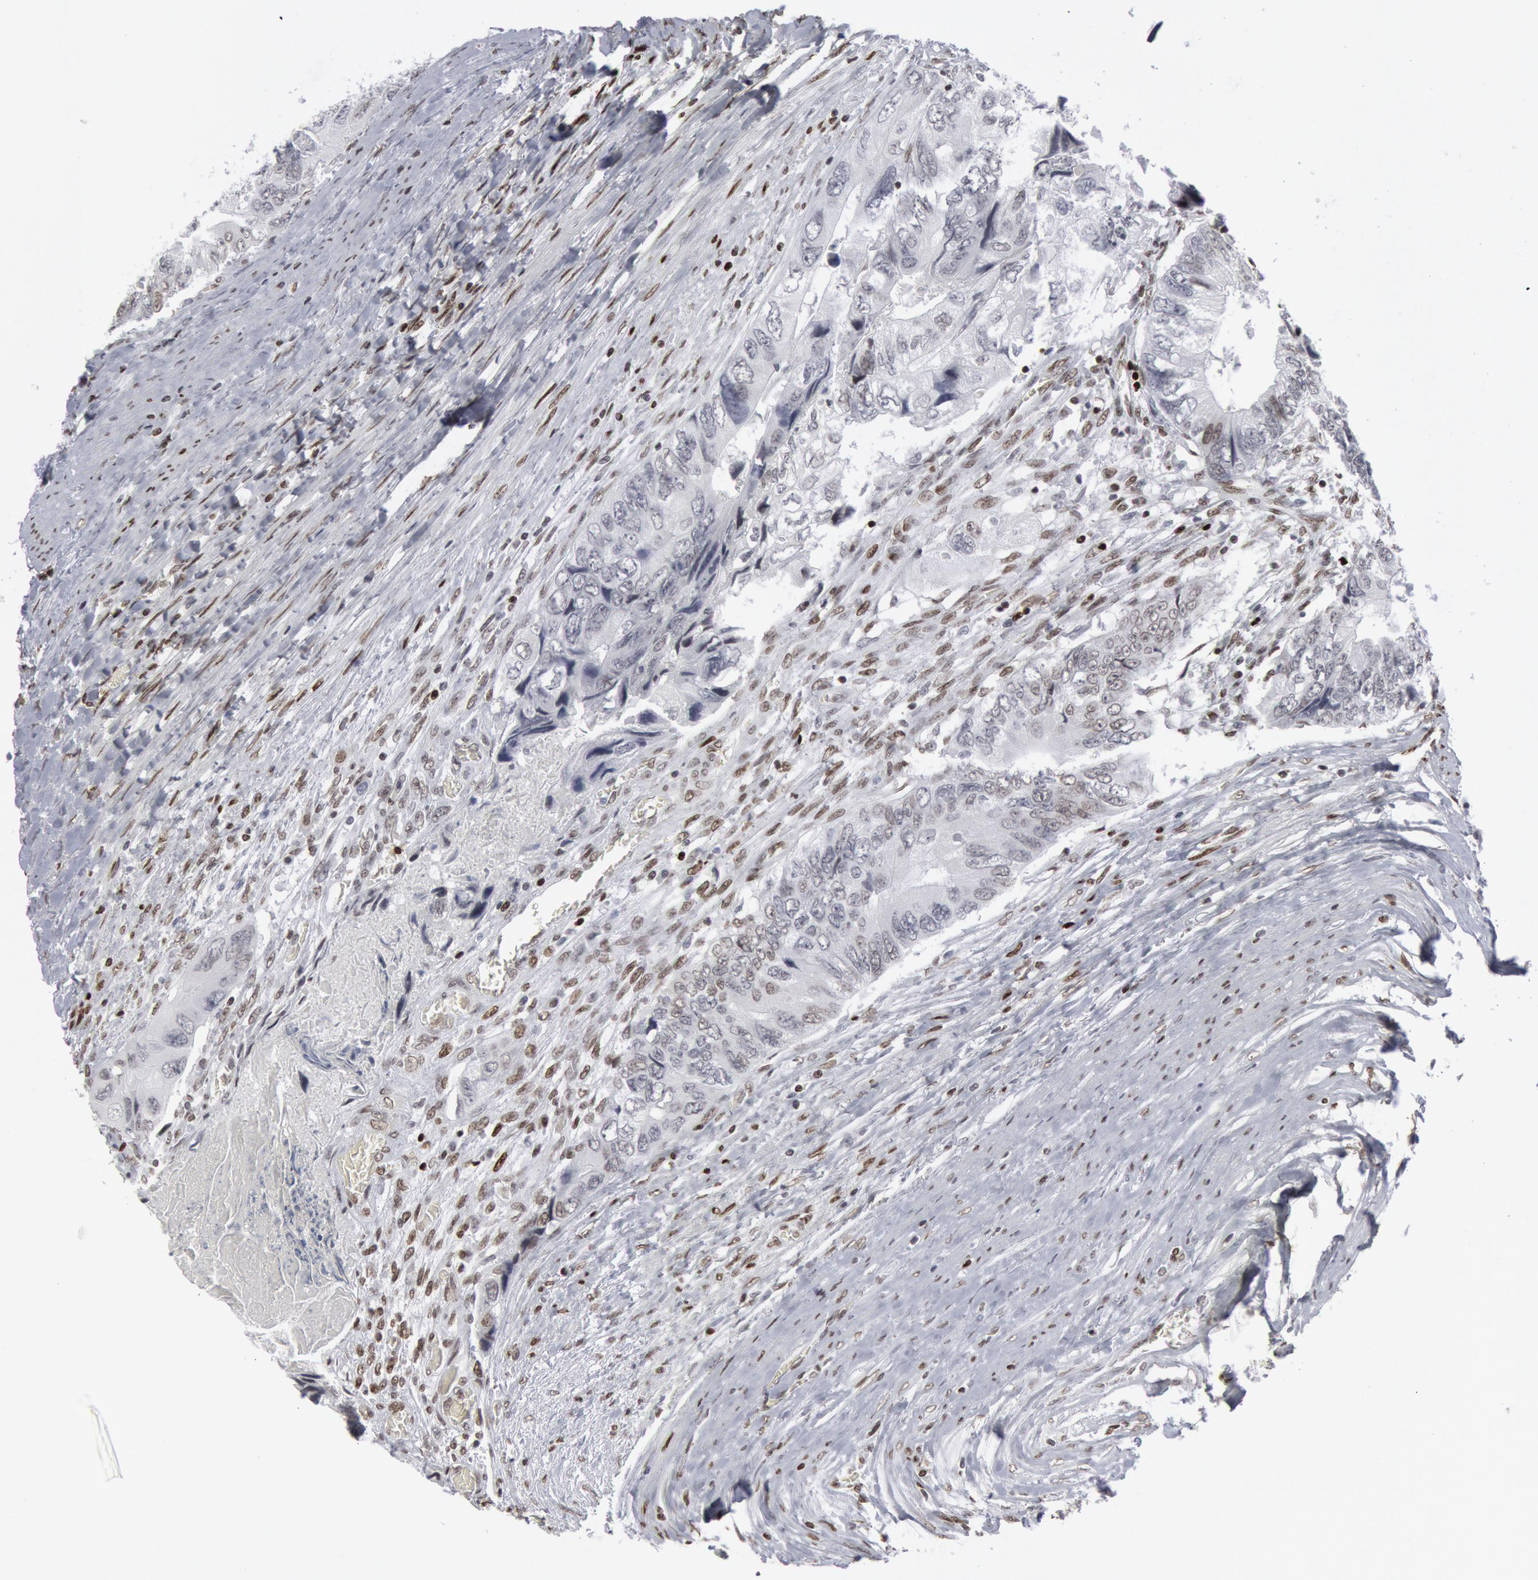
{"staining": {"intensity": "negative", "quantity": "none", "location": "none"}, "tissue": "colorectal cancer", "cell_type": "Tumor cells", "image_type": "cancer", "snomed": [{"axis": "morphology", "description": "Adenocarcinoma, NOS"}, {"axis": "topography", "description": "Rectum"}], "caption": "This is a micrograph of IHC staining of adenocarcinoma (colorectal), which shows no staining in tumor cells.", "gene": "MECP2", "patient": {"sex": "female", "age": 82}}